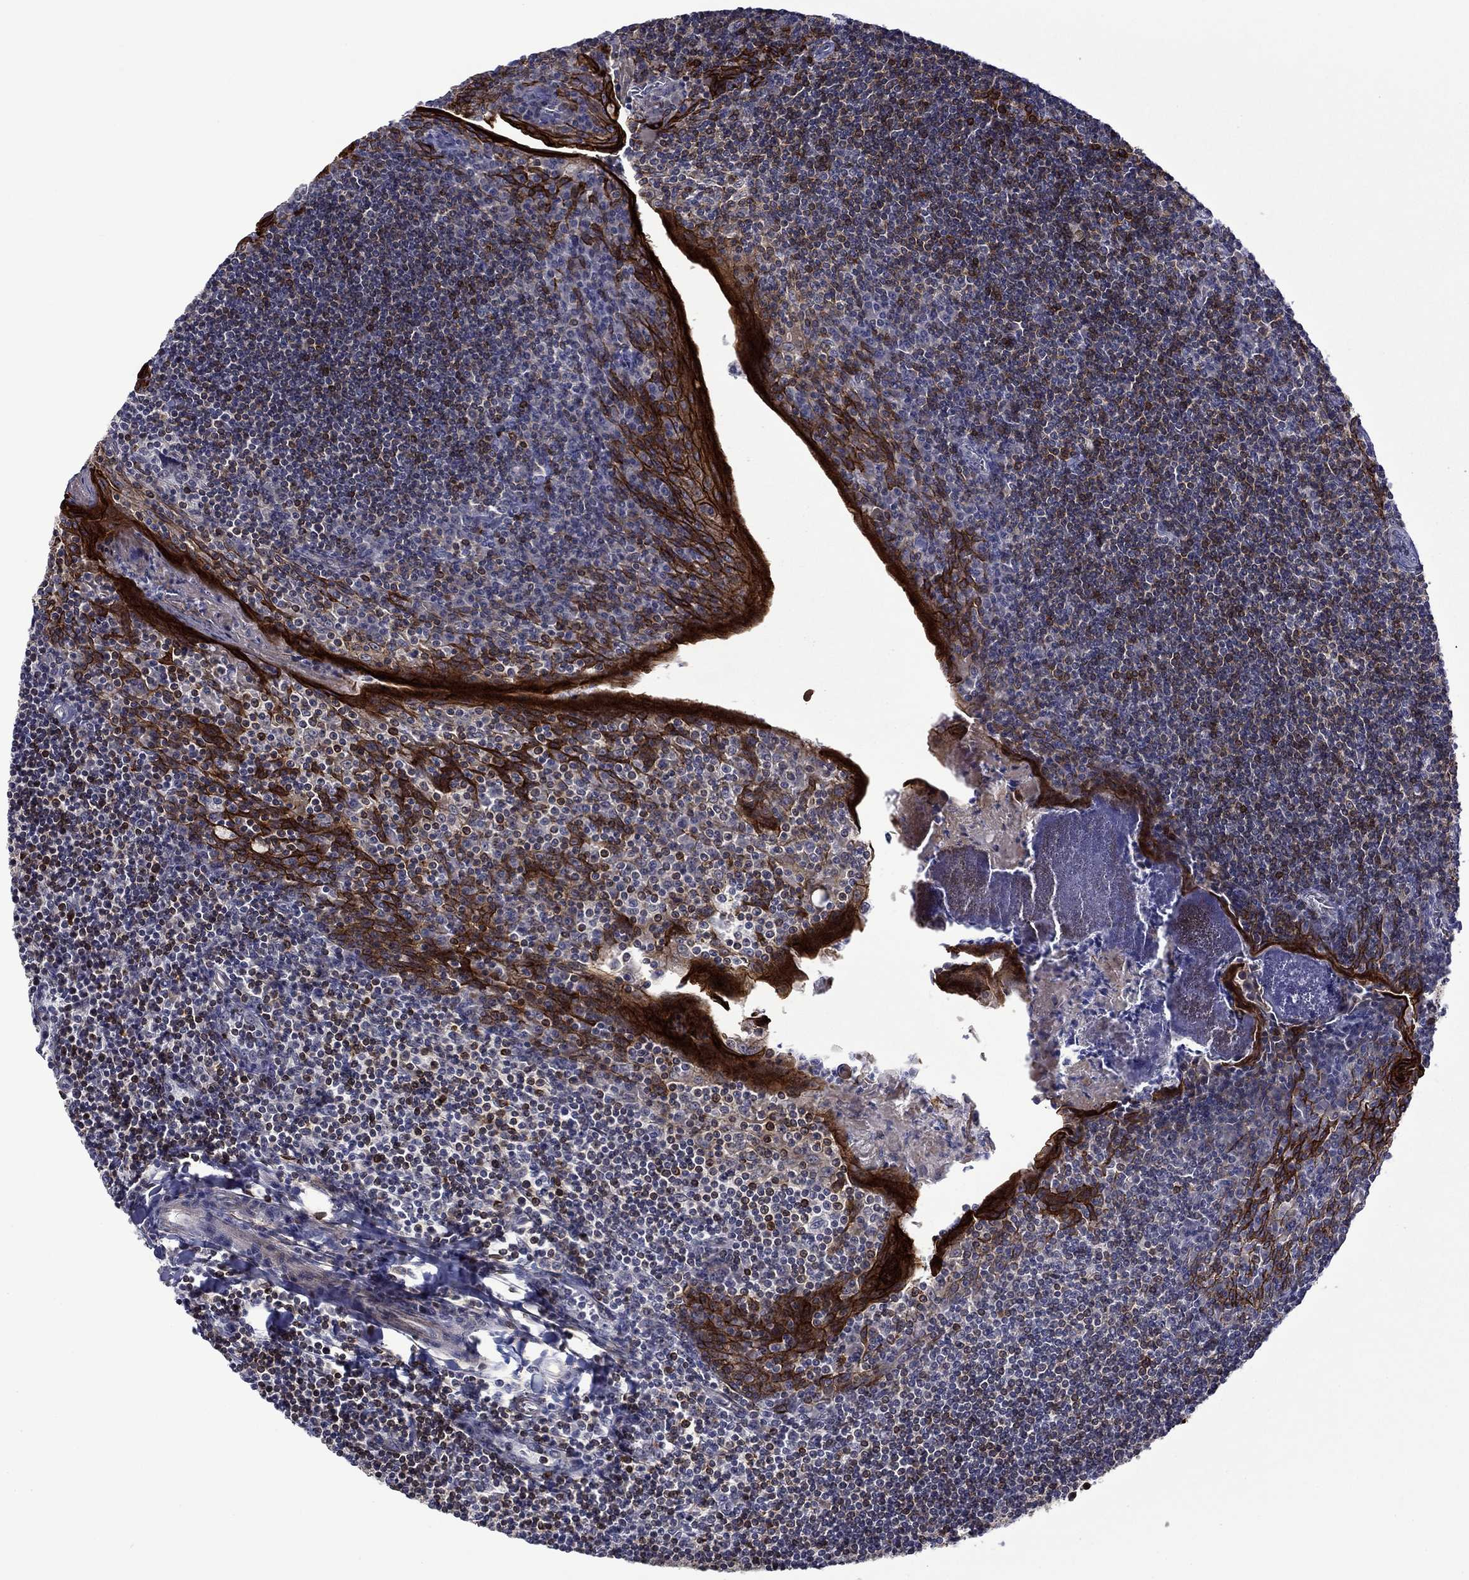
{"staining": {"intensity": "moderate", "quantity": ">75%", "location": "cytoplasmic/membranous"}, "tissue": "tonsil", "cell_type": "Germinal center cells", "image_type": "normal", "snomed": [{"axis": "morphology", "description": "Normal tissue, NOS"}, {"axis": "topography", "description": "Tonsil"}], "caption": "Tonsil stained with DAB (3,3'-diaminobenzidine) immunohistochemistry (IHC) demonstrates medium levels of moderate cytoplasmic/membranous expression in about >75% of germinal center cells. (Brightfield microscopy of DAB IHC at high magnification).", "gene": "LMO7", "patient": {"sex": "female", "age": 12}}